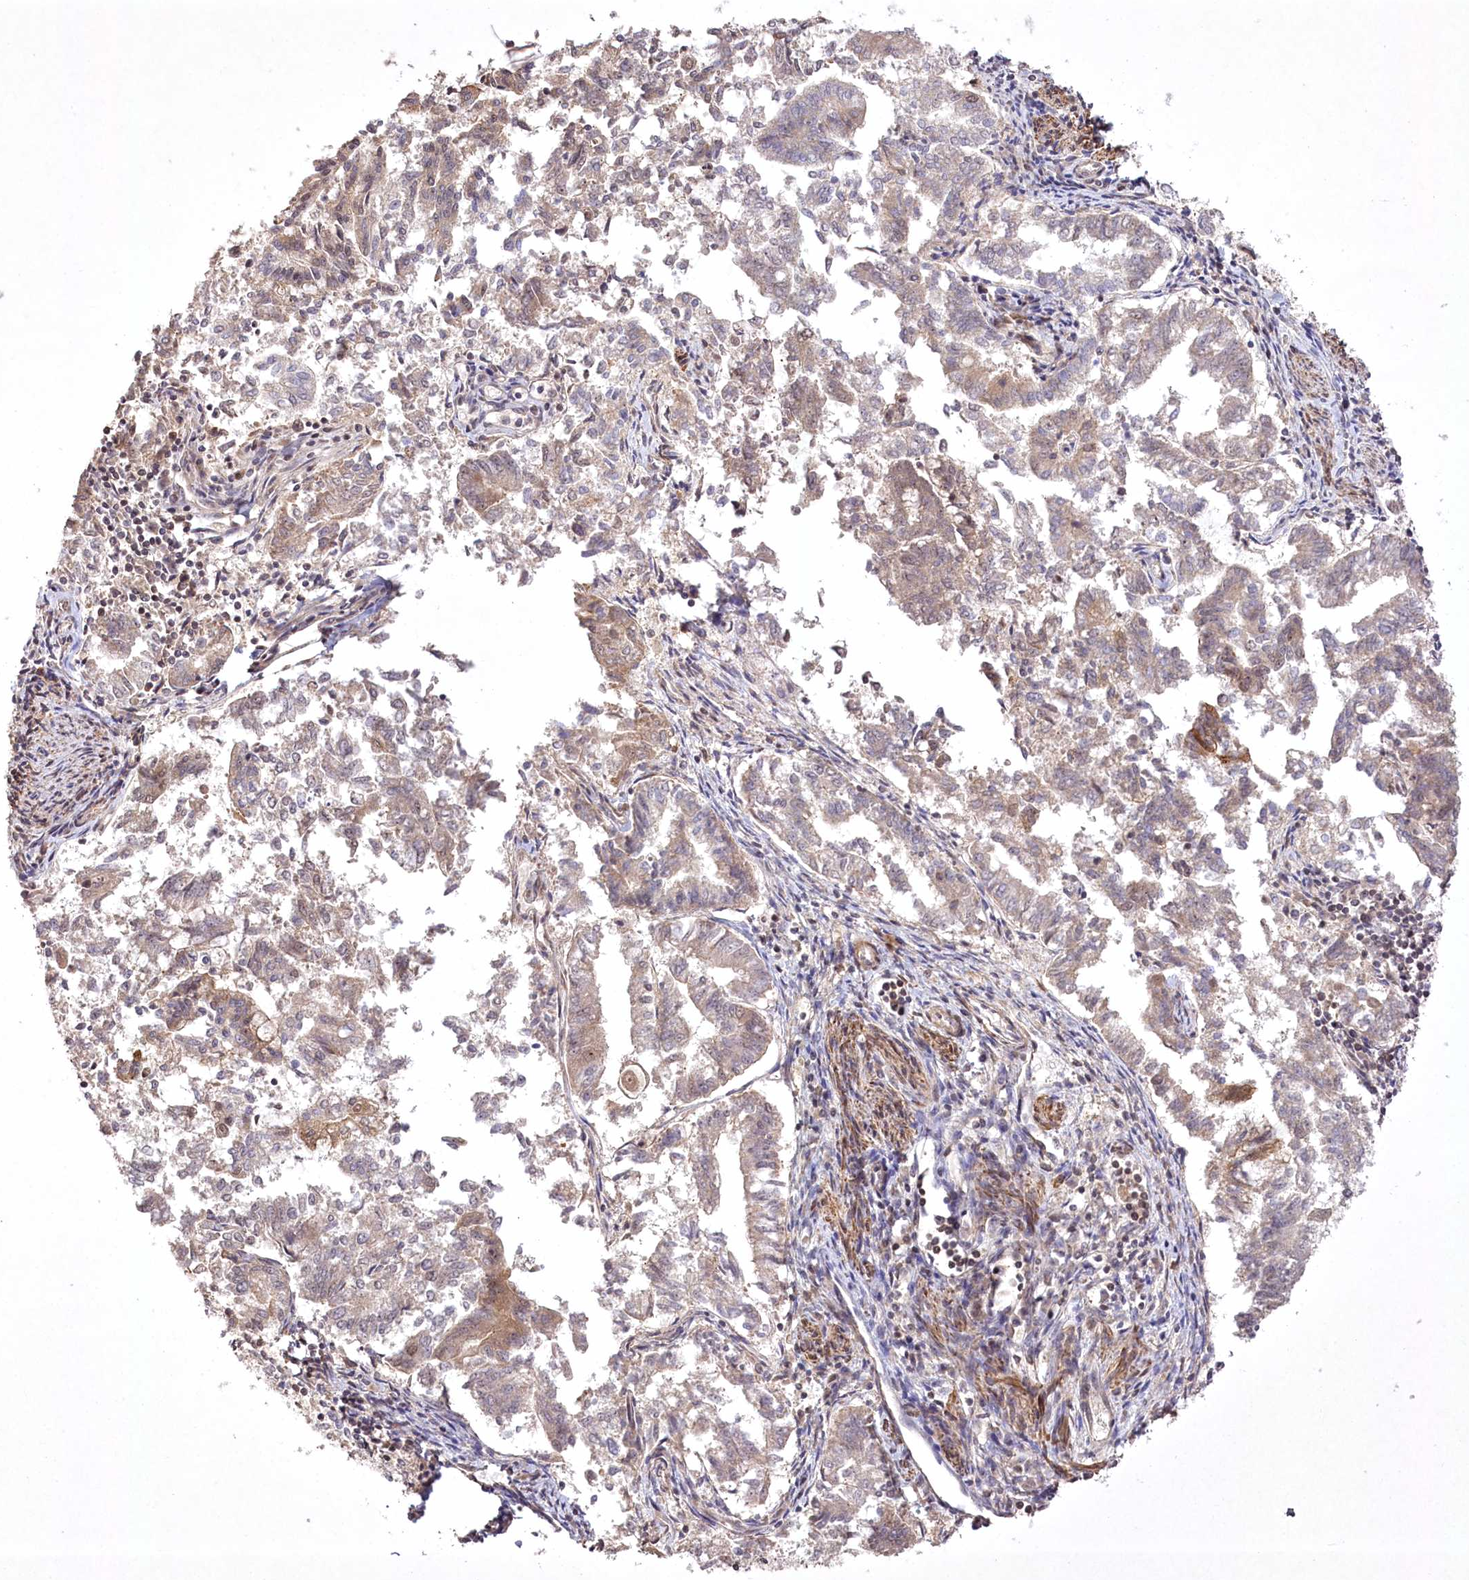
{"staining": {"intensity": "weak", "quantity": "<25%", "location": "cytoplasmic/membranous"}, "tissue": "endometrial cancer", "cell_type": "Tumor cells", "image_type": "cancer", "snomed": [{"axis": "morphology", "description": "Adenocarcinoma, NOS"}, {"axis": "topography", "description": "Endometrium"}], "caption": "Immunohistochemical staining of human adenocarcinoma (endometrial) reveals no significant positivity in tumor cells.", "gene": "CCDC59", "patient": {"sex": "female", "age": 79}}